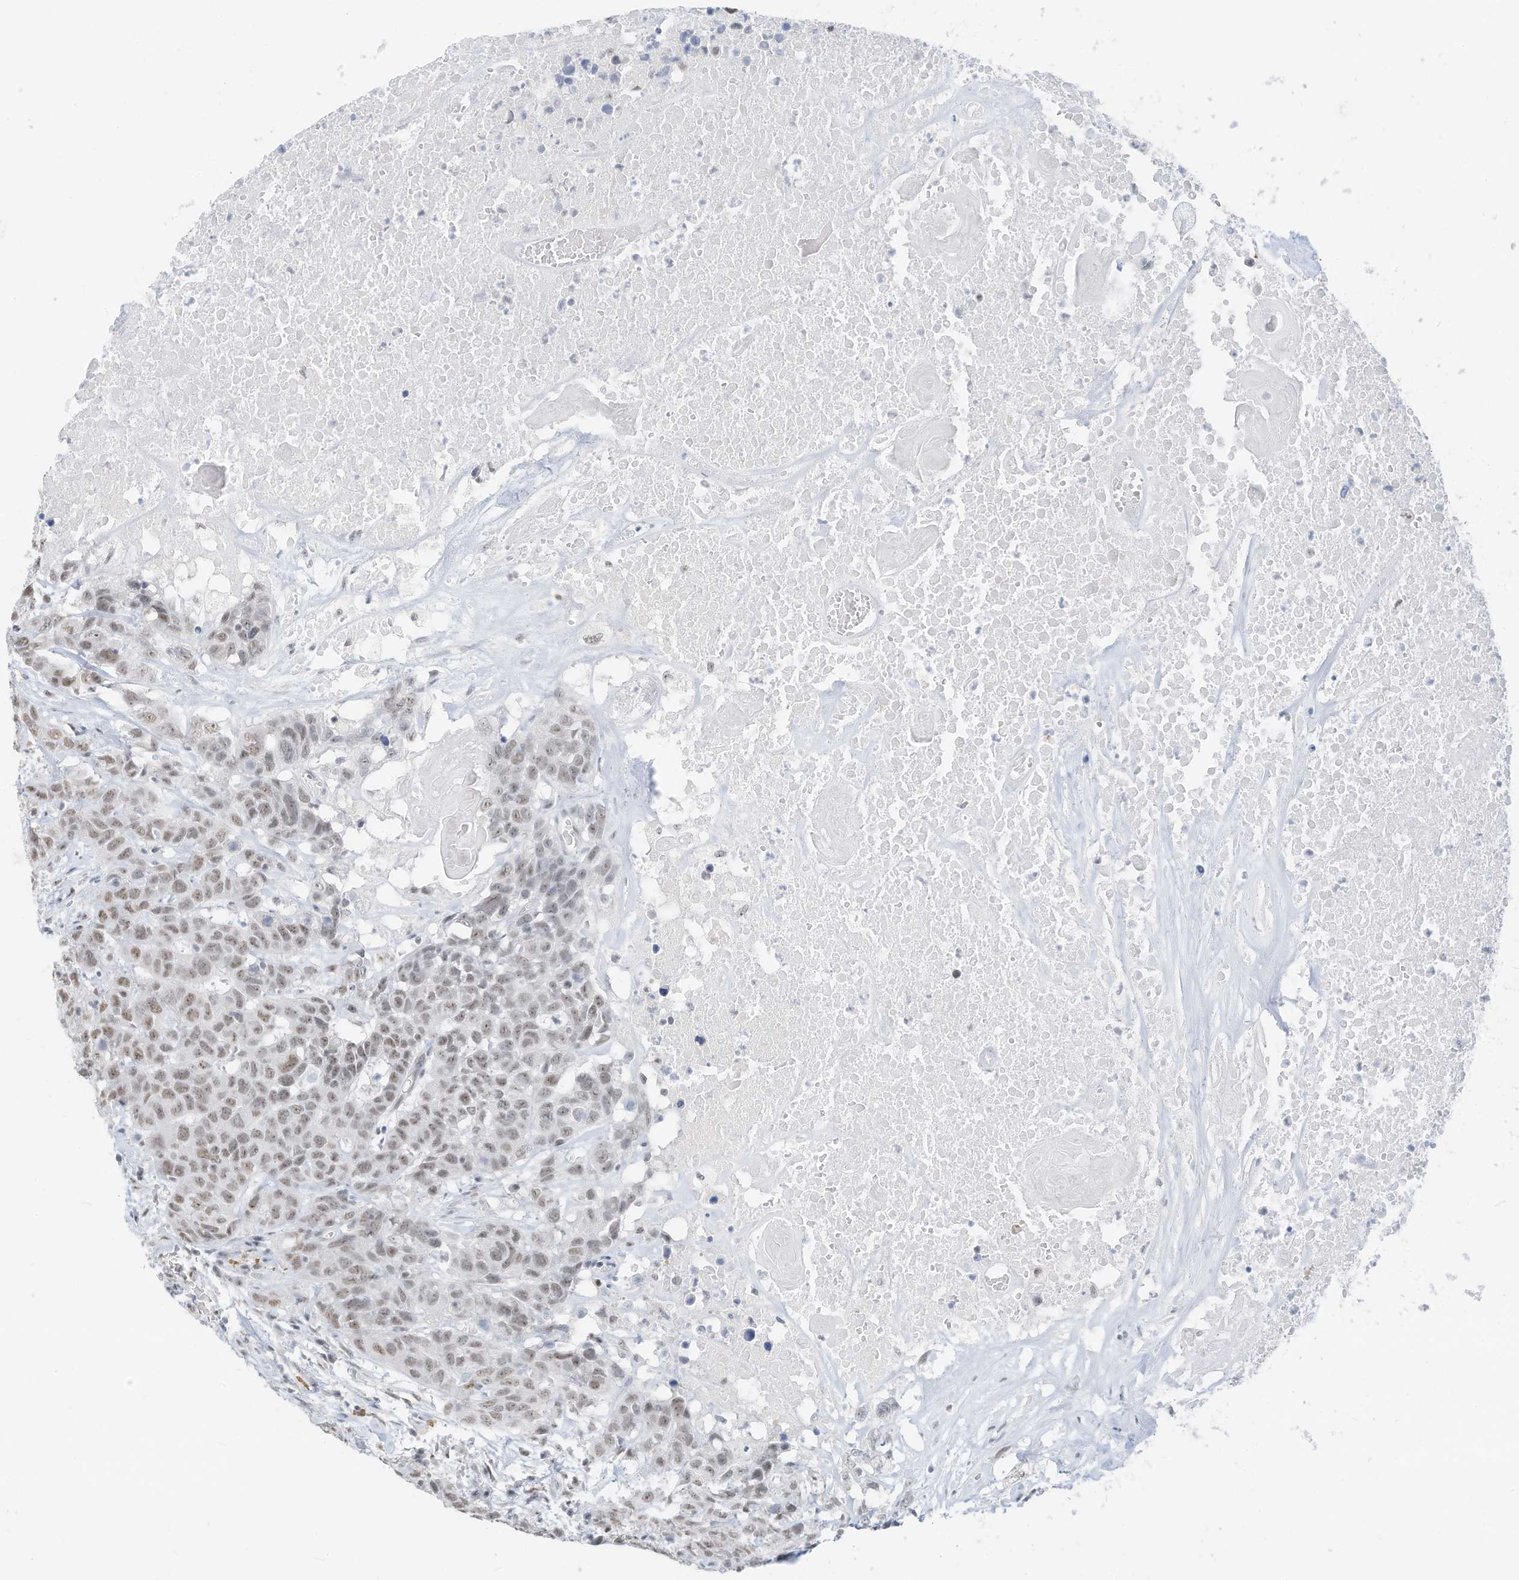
{"staining": {"intensity": "weak", "quantity": "25%-75%", "location": "nuclear"}, "tissue": "head and neck cancer", "cell_type": "Tumor cells", "image_type": "cancer", "snomed": [{"axis": "morphology", "description": "Squamous cell carcinoma, NOS"}, {"axis": "topography", "description": "Head-Neck"}], "caption": "Head and neck cancer stained with a protein marker reveals weak staining in tumor cells.", "gene": "PGC", "patient": {"sex": "male", "age": 66}}